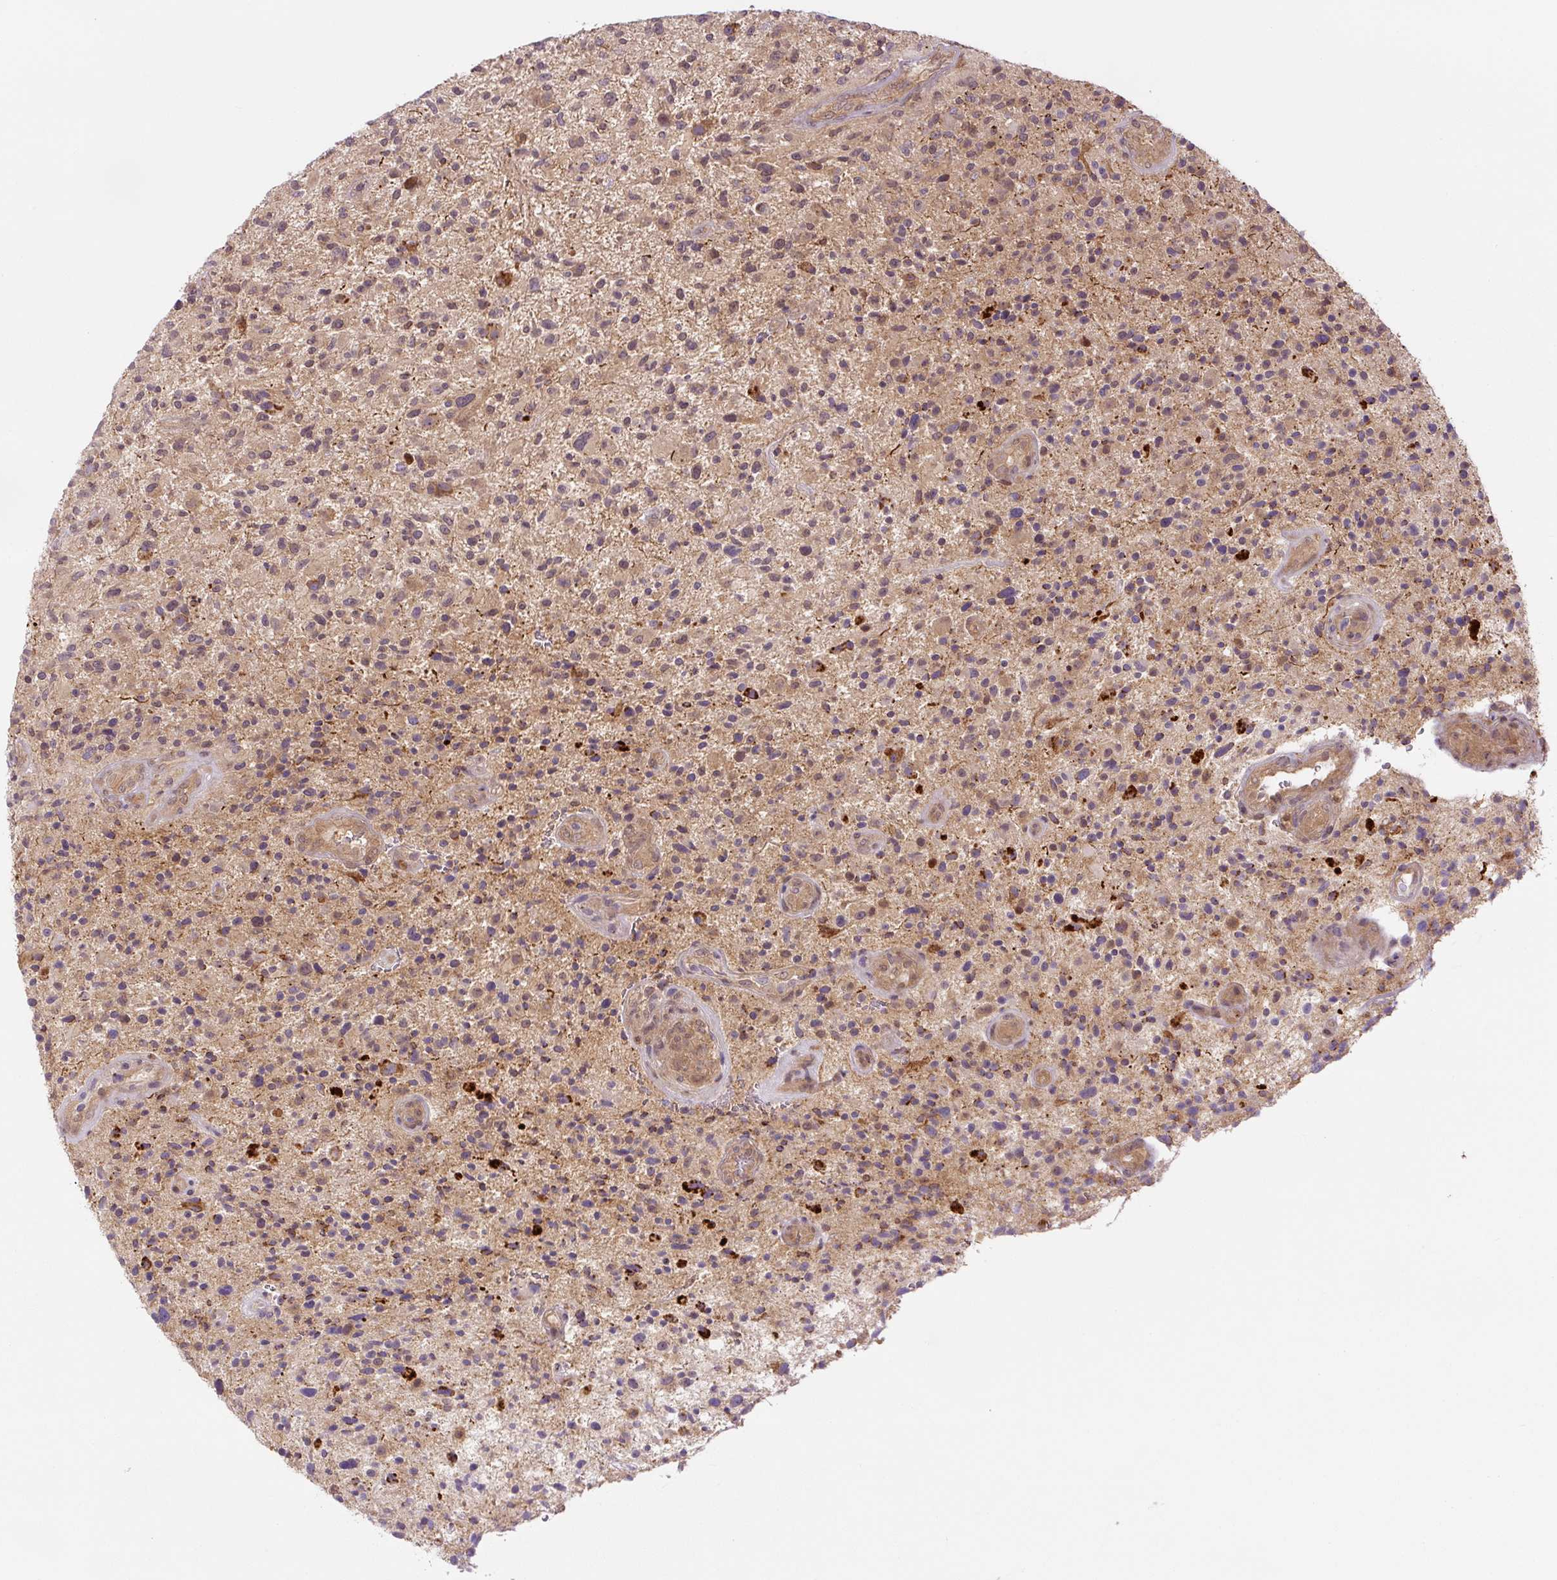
{"staining": {"intensity": "weak", "quantity": ">75%", "location": "cytoplasmic/membranous"}, "tissue": "glioma", "cell_type": "Tumor cells", "image_type": "cancer", "snomed": [{"axis": "morphology", "description": "Glioma, malignant, High grade"}, {"axis": "topography", "description": "Brain"}], "caption": "There is low levels of weak cytoplasmic/membranous staining in tumor cells of glioma, as demonstrated by immunohistochemical staining (brown color).", "gene": "ZSWIM7", "patient": {"sex": "male", "age": 47}}